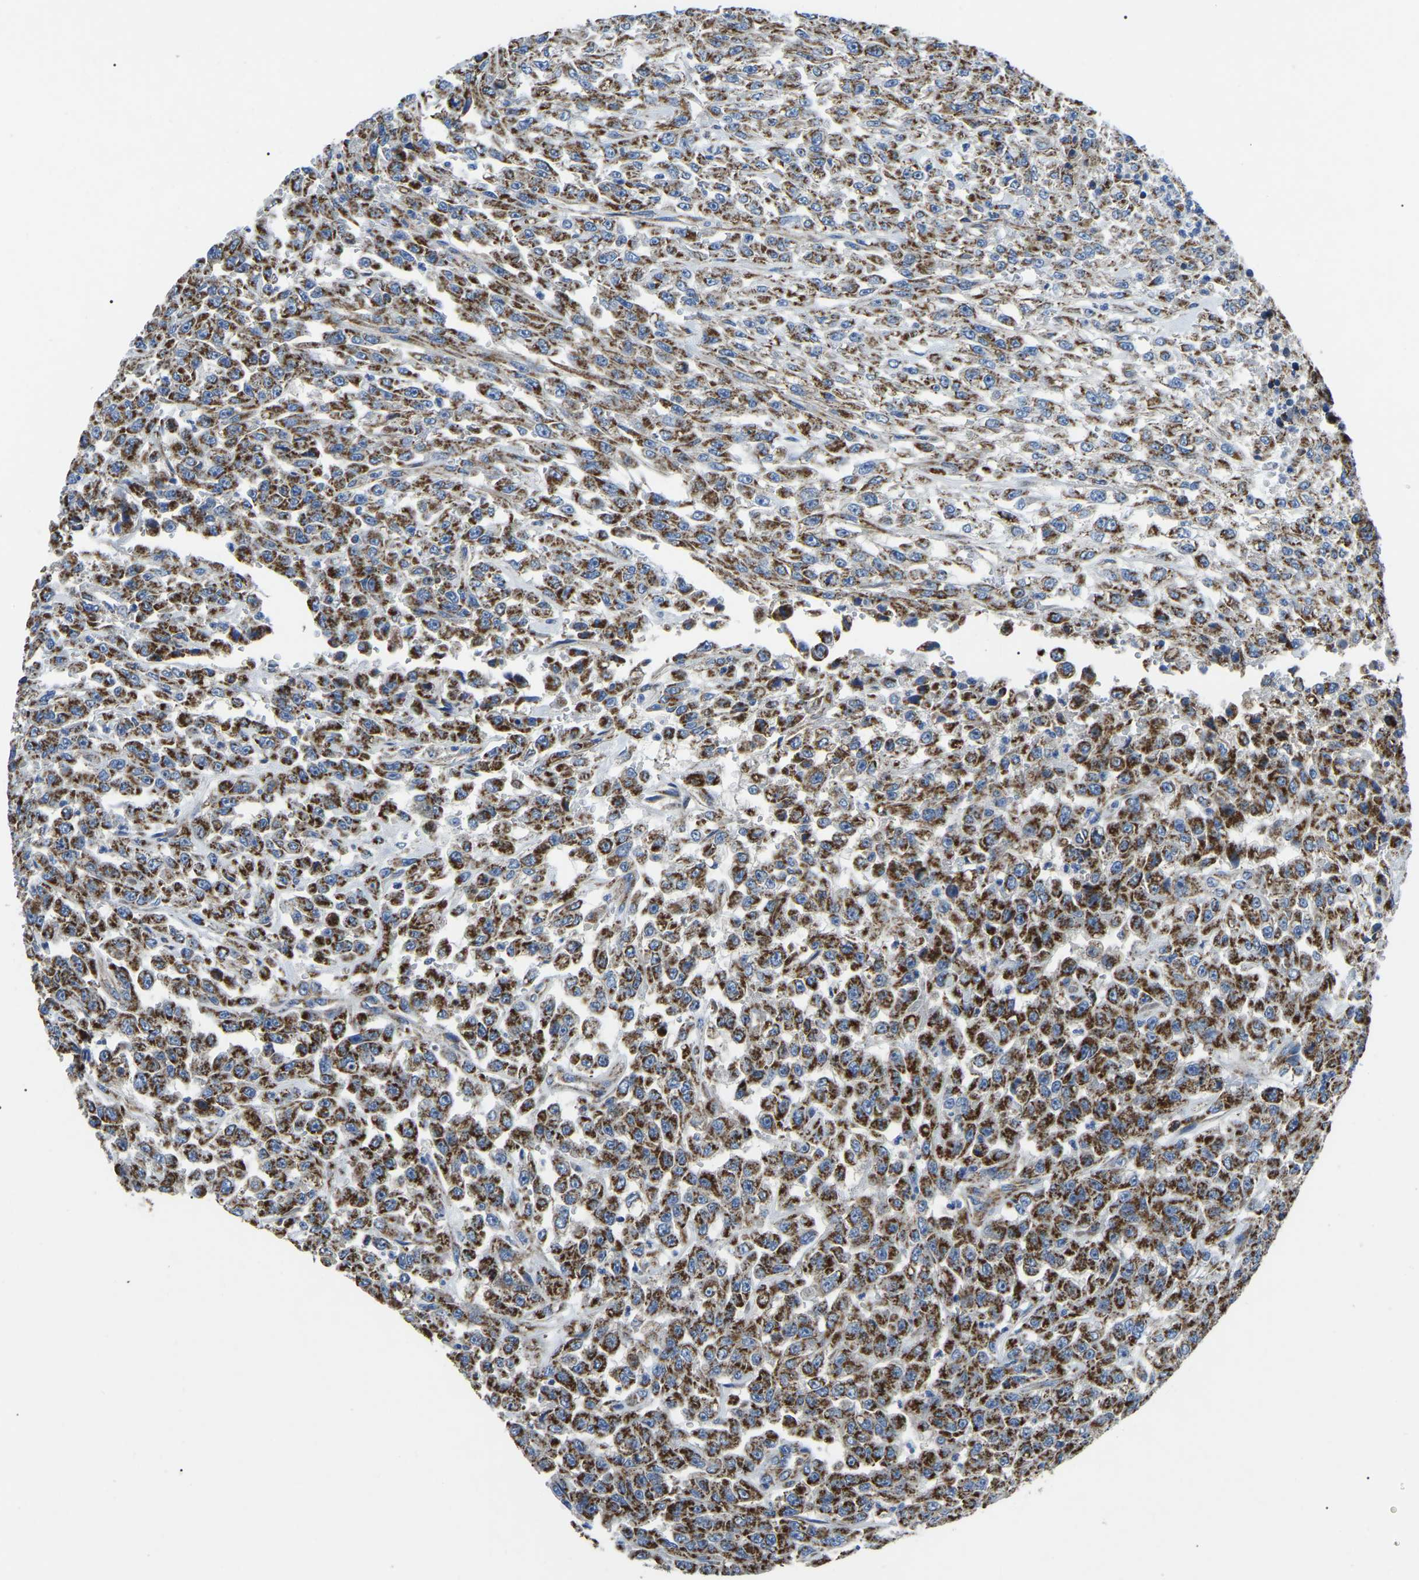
{"staining": {"intensity": "strong", "quantity": ">75%", "location": "cytoplasmic/membranous"}, "tissue": "urothelial cancer", "cell_type": "Tumor cells", "image_type": "cancer", "snomed": [{"axis": "morphology", "description": "Urothelial carcinoma, High grade"}, {"axis": "topography", "description": "Urinary bladder"}], "caption": "A high-resolution image shows immunohistochemistry (IHC) staining of urothelial carcinoma (high-grade), which demonstrates strong cytoplasmic/membranous positivity in approximately >75% of tumor cells.", "gene": "PPM1E", "patient": {"sex": "male", "age": 46}}